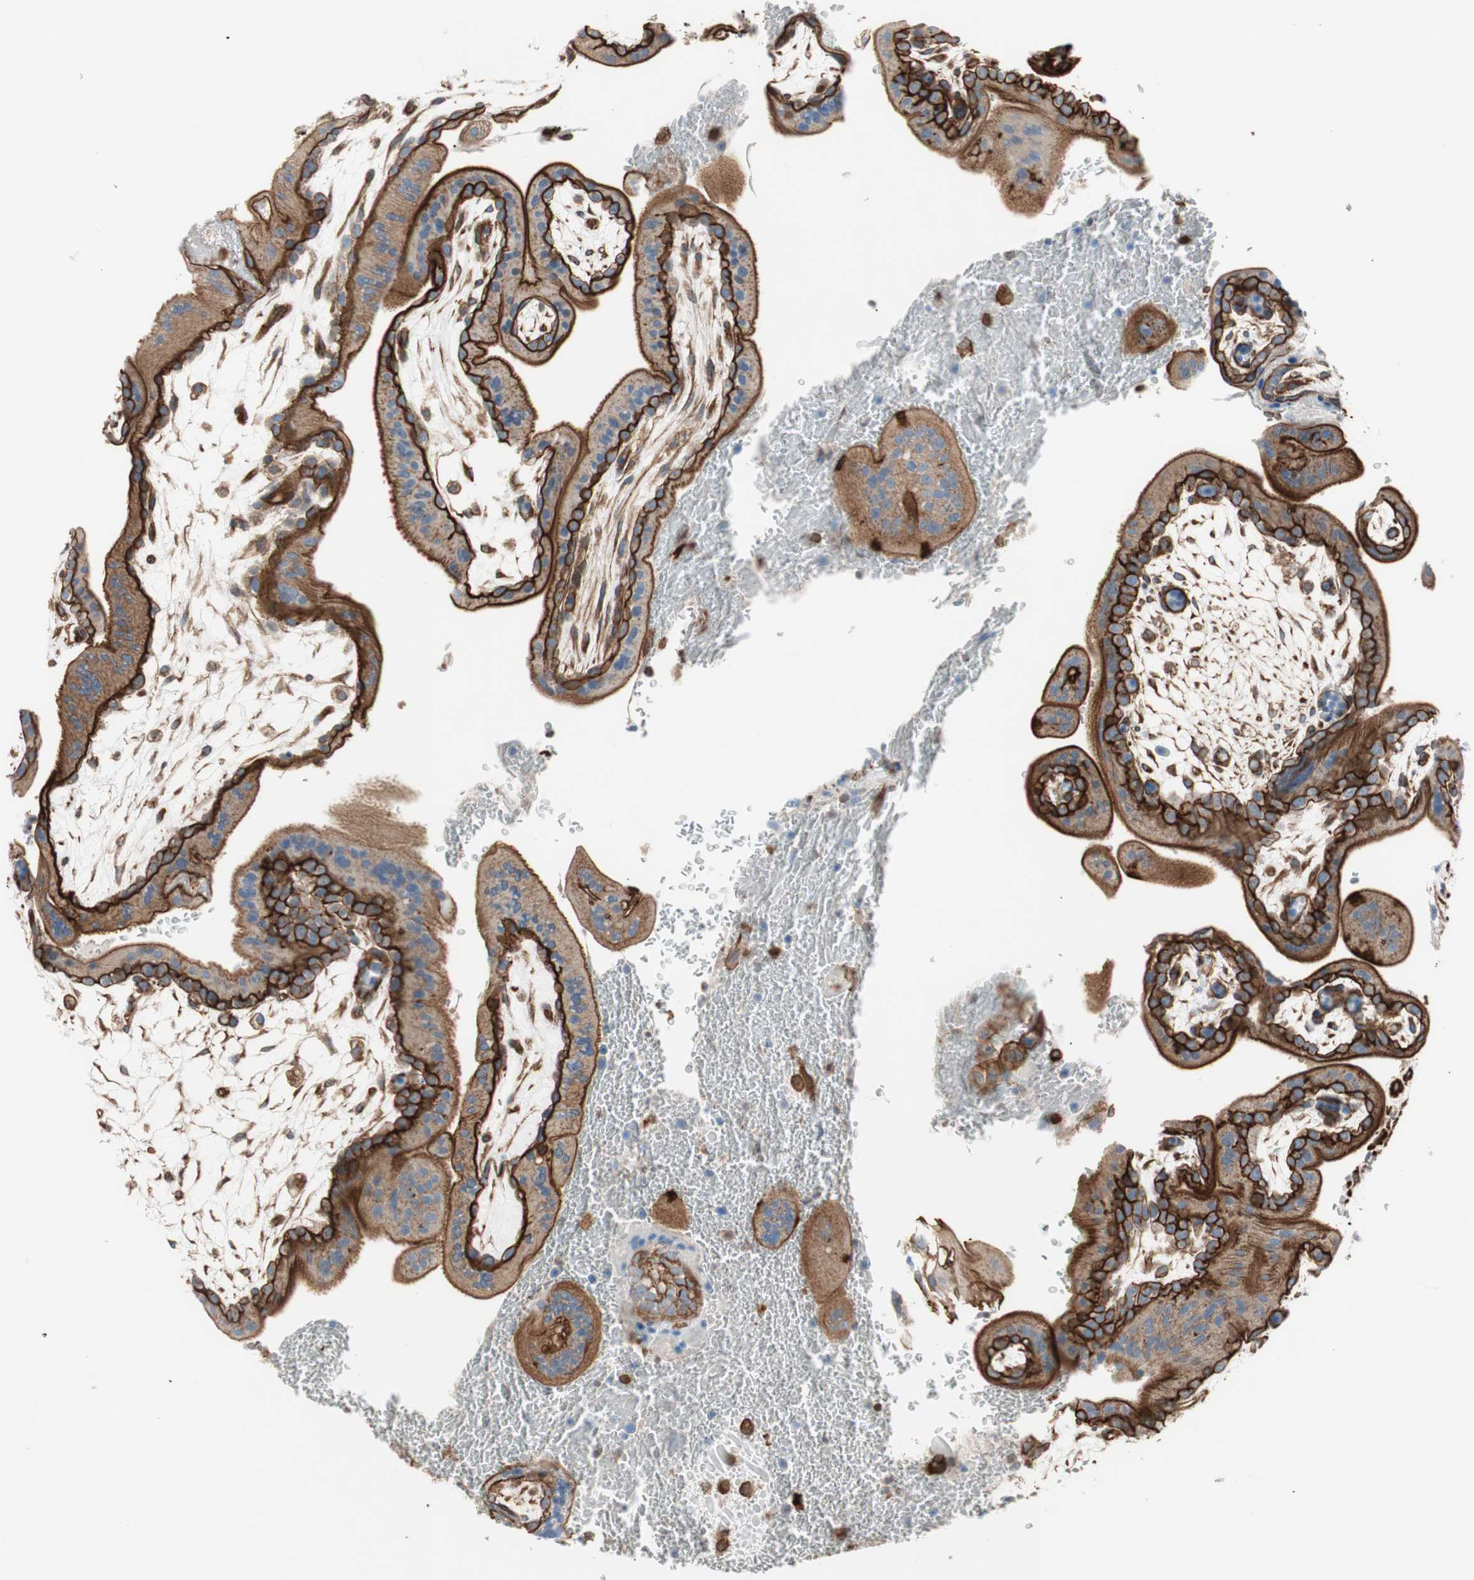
{"staining": {"intensity": "strong", "quantity": ">75%", "location": "cytoplasmic/membranous"}, "tissue": "placenta", "cell_type": "Trophoblastic cells", "image_type": "normal", "snomed": [{"axis": "morphology", "description": "Normal tissue, NOS"}, {"axis": "topography", "description": "Placenta"}], "caption": "A micrograph of placenta stained for a protein shows strong cytoplasmic/membranous brown staining in trophoblastic cells.", "gene": "TCTA", "patient": {"sex": "female", "age": 35}}